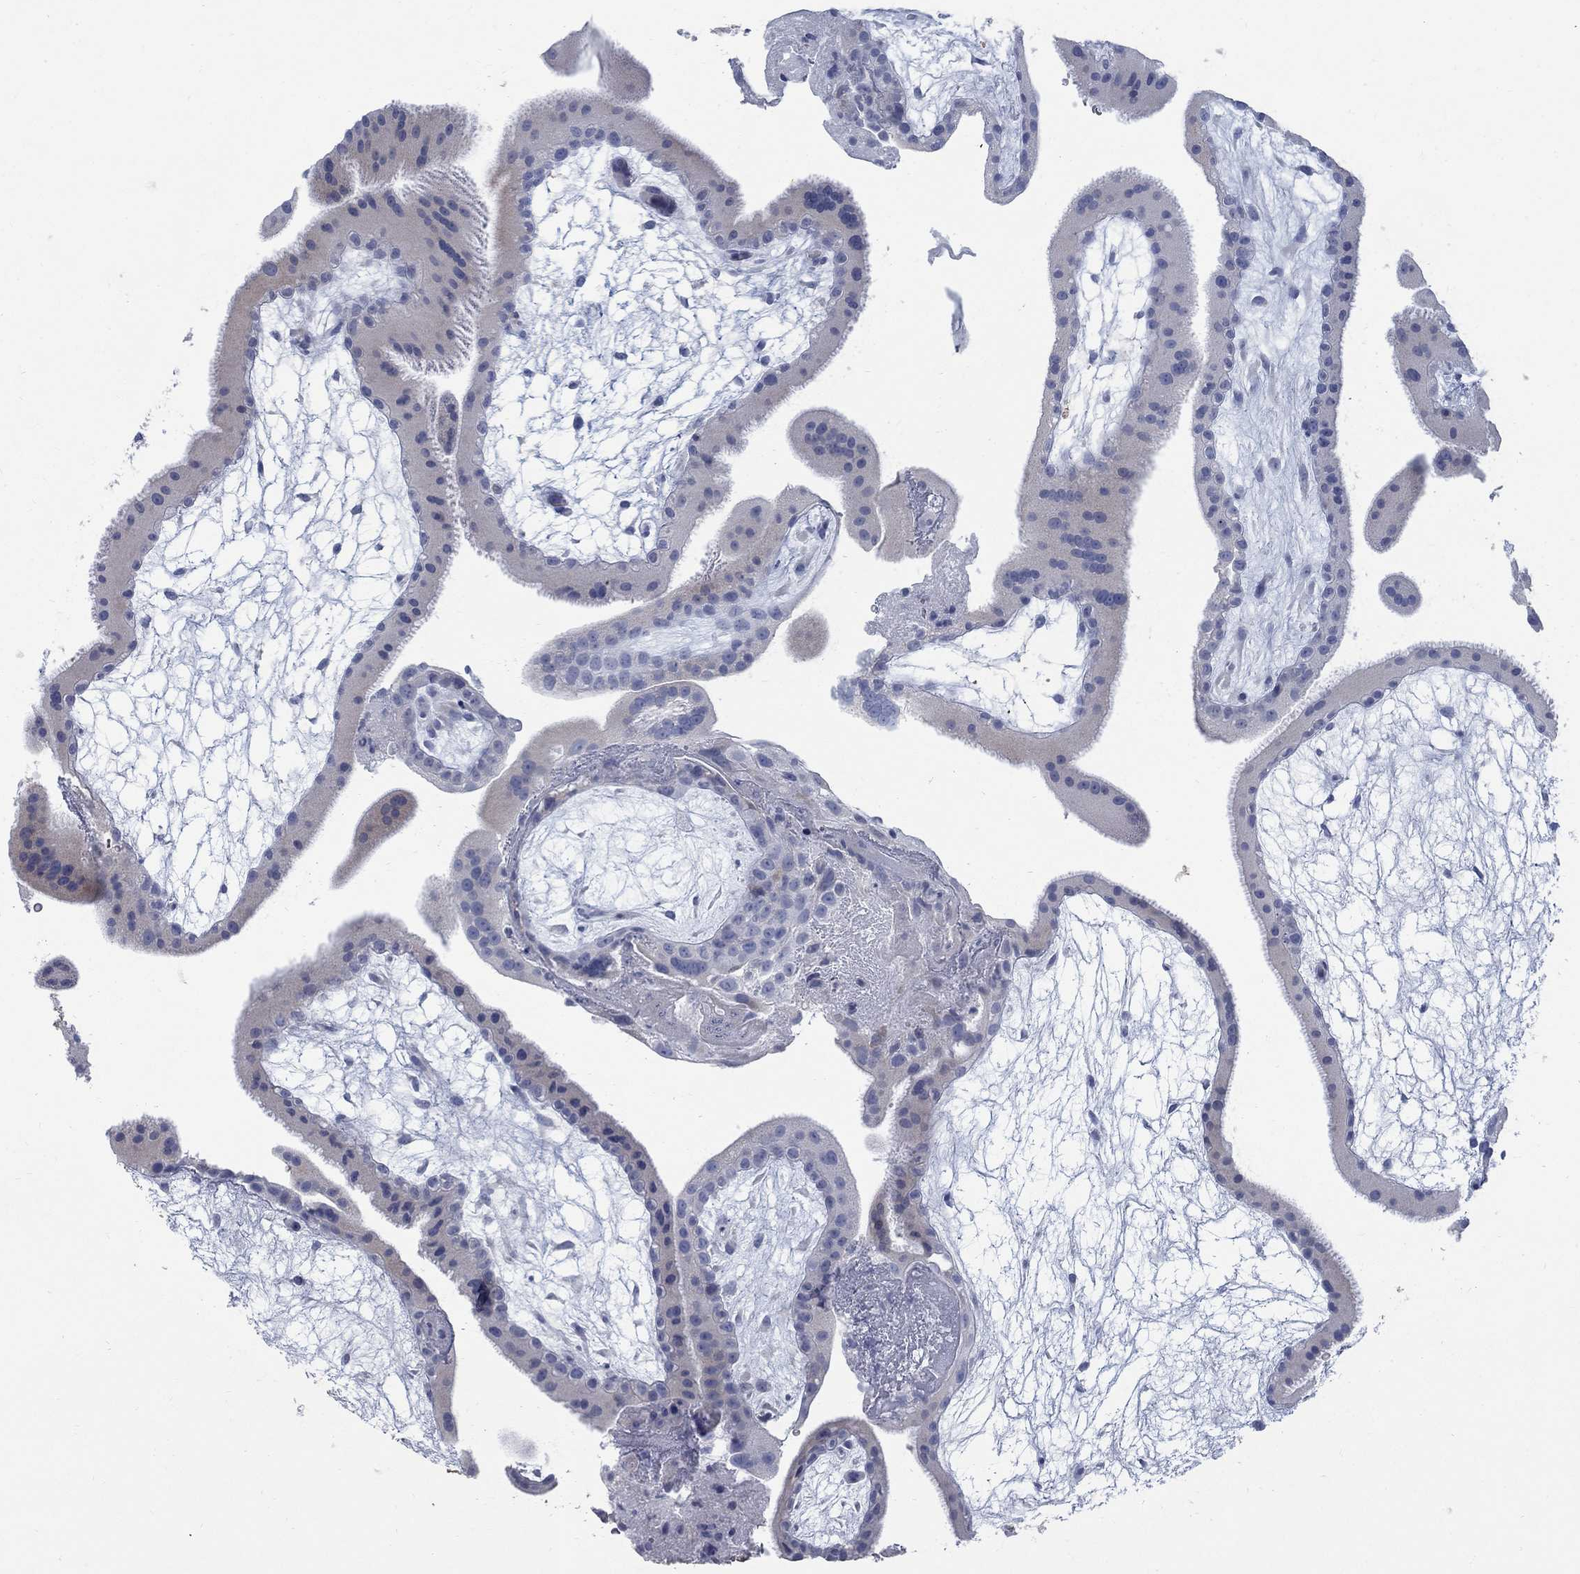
{"staining": {"intensity": "negative", "quantity": "none", "location": "none"}, "tissue": "placenta", "cell_type": "Decidual cells", "image_type": "normal", "snomed": [{"axis": "morphology", "description": "Normal tissue, NOS"}, {"axis": "topography", "description": "Placenta"}], "caption": "Decidual cells are negative for protein expression in normal human placenta.", "gene": "RFTN2", "patient": {"sex": "female", "age": 19}}